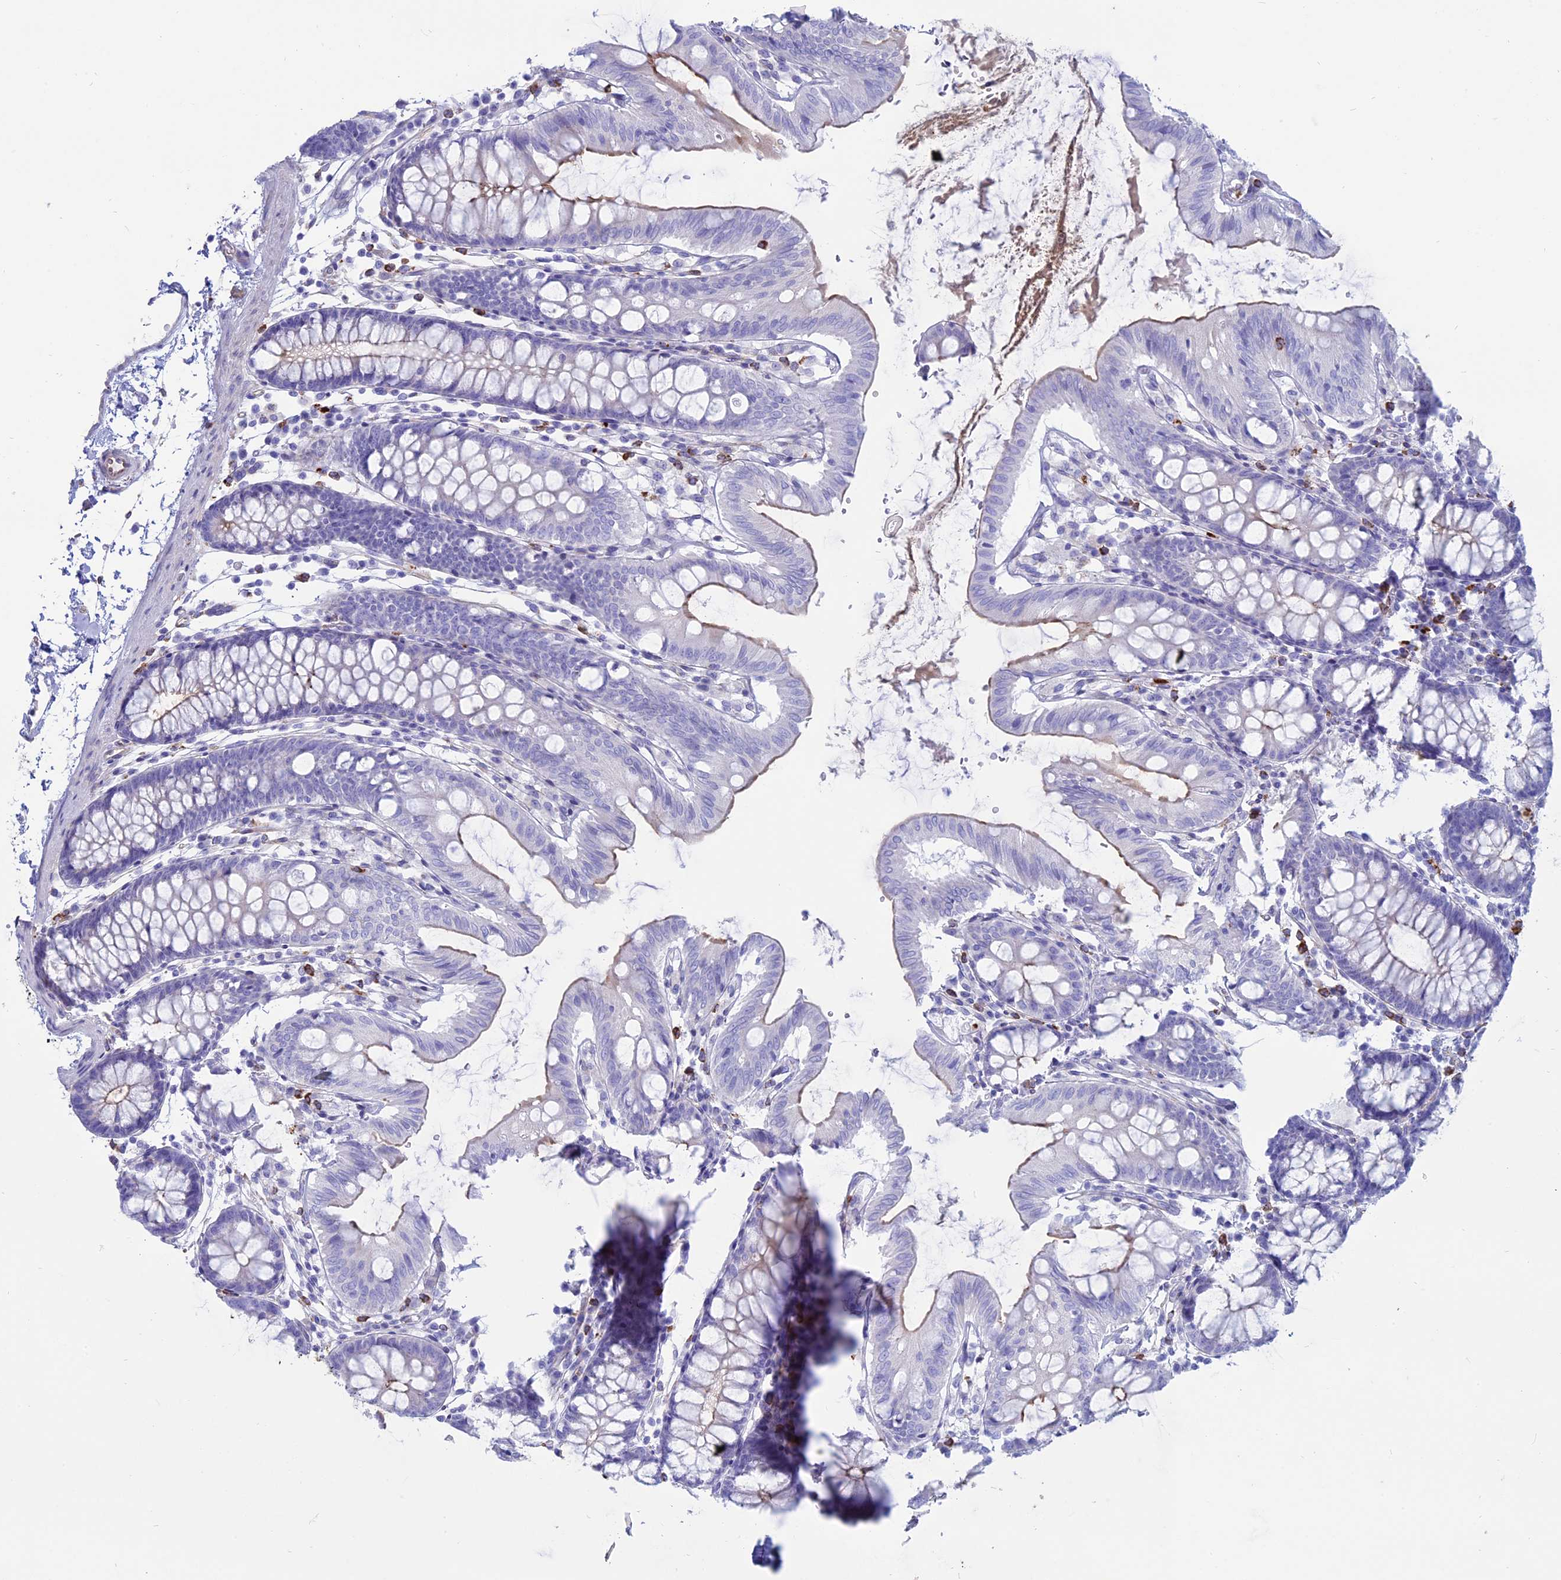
{"staining": {"intensity": "negative", "quantity": "none", "location": "none"}, "tissue": "colon", "cell_type": "Endothelial cells", "image_type": "normal", "snomed": [{"axis": "morphology", "description": "Normal tissue, NOS"}, {"axis": "topography", "description": "Colon"}], "caption": "DAB immunohistochemical staining of benign colon displays no significant expression in endothelial cells. The staining is performed using DAB (3,3'-diaminobenzidine) brown chromogen with nuclei counter-stained in using hematoxylin.", "gene": "OR2AE1", "patient": {"sex": "male", "age": 75}}